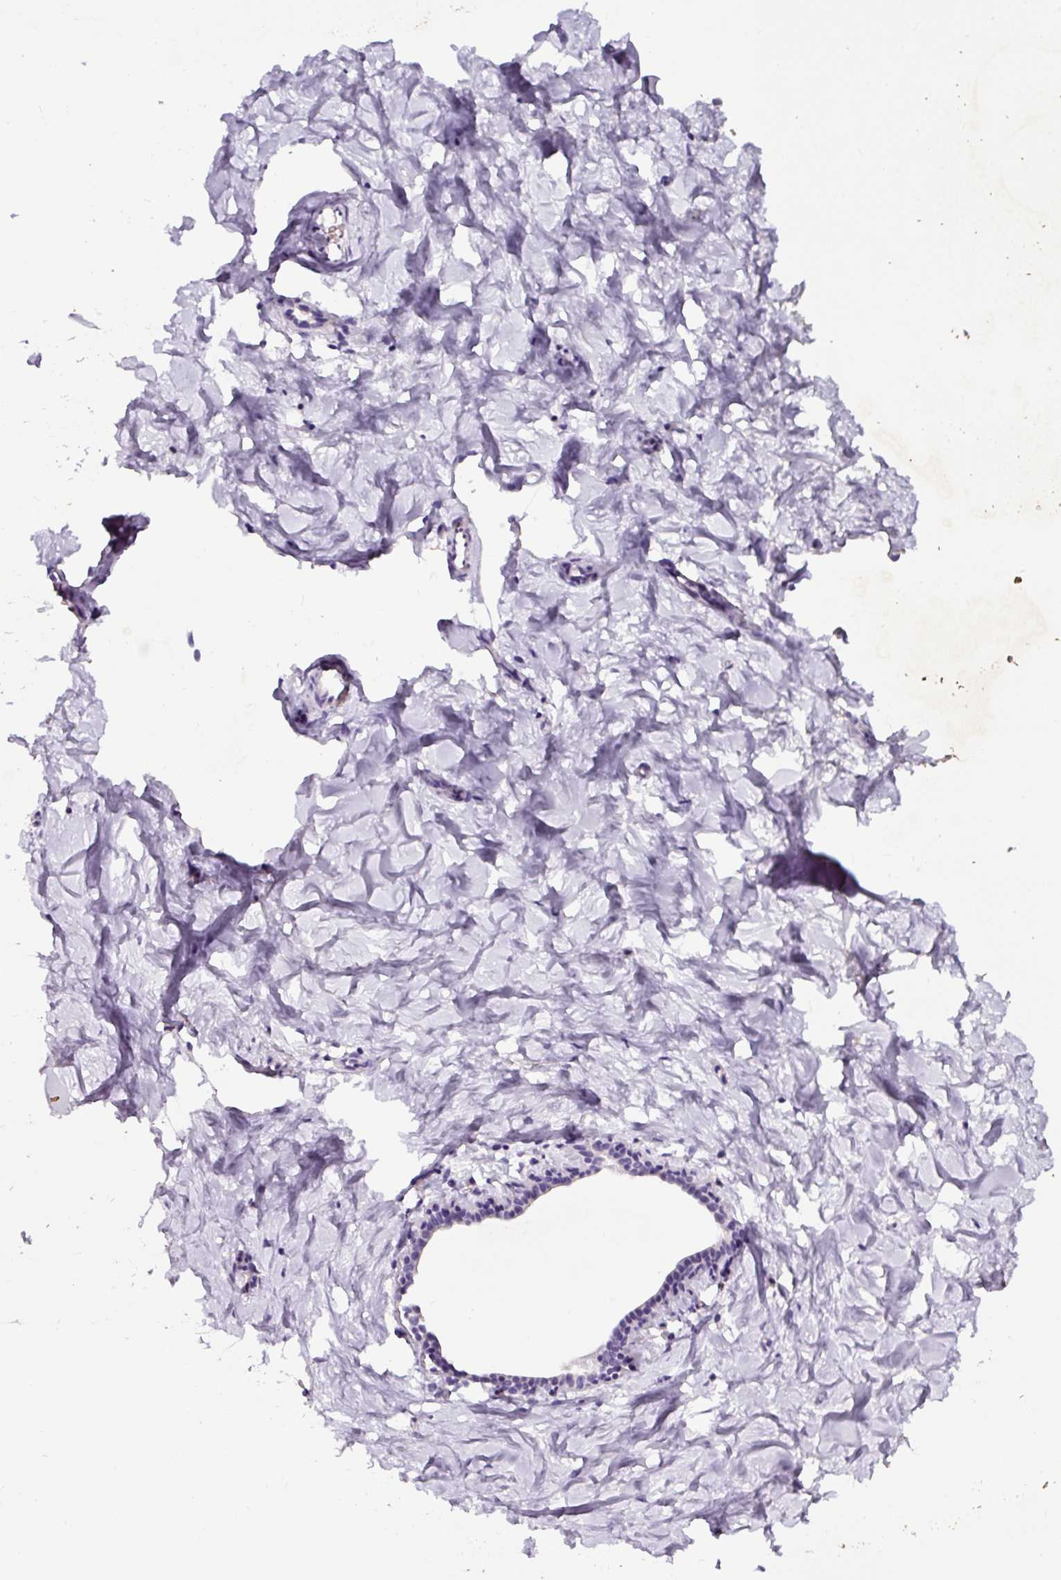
{"staining": {"intensity": "negative", "quantity": "none", "location": "none"}, "tissue": "breast", "cell_type": "Adipocytes", "image_type": "normal", "snomed": [{"axis": "morphology", "description": "Normal tissue, NOS"}, {"axis": "topography", "description": "Breast"}], "caption": "Adipocytes show no significant protein staining in unremarkable breast.", "gene": "SP8", "patient": {"sex": "female", "age": 23}}